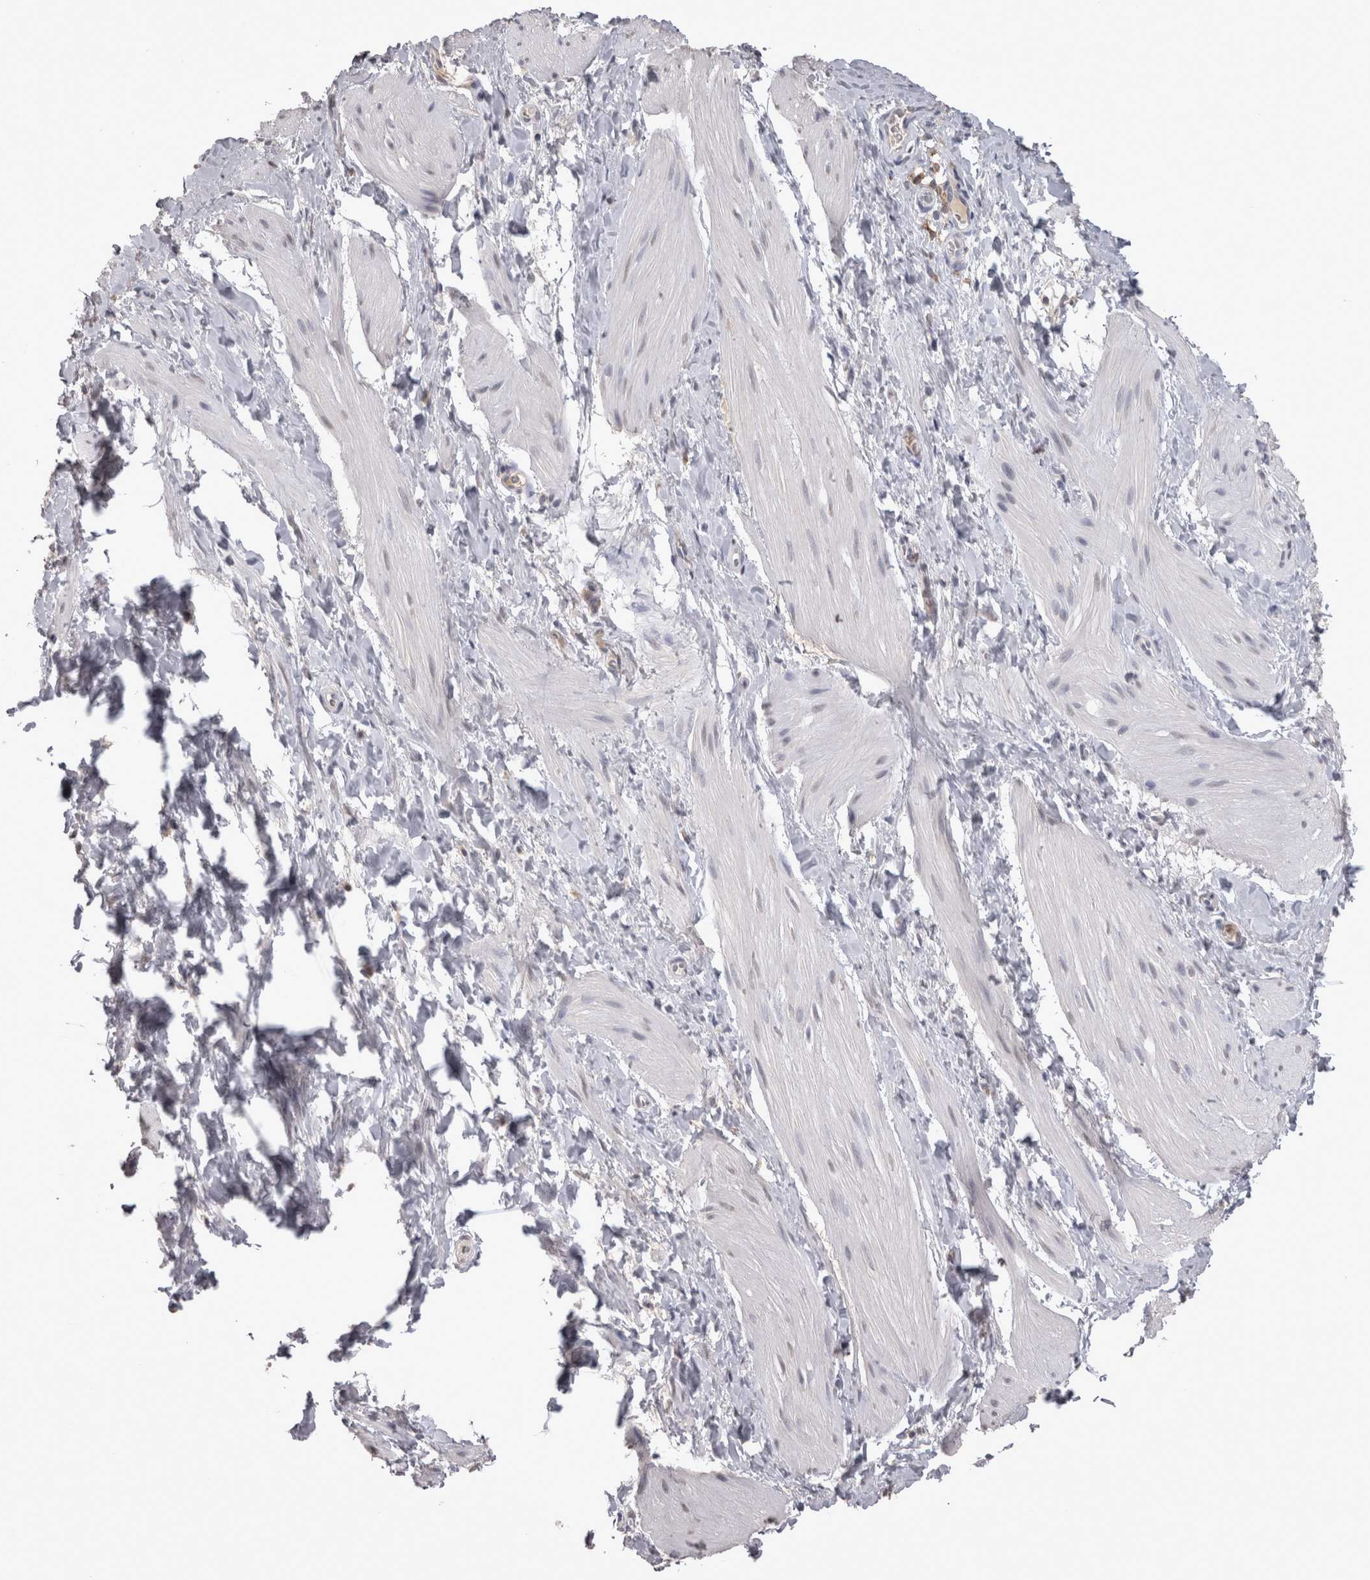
{"staining": {"intensity": "negative", "quantity": "none", "location": "none"}, "tissue": "smooth muscle", "cell_type": "Smooth muscle cells", "image_type": "normal", "snomed": [{"axis": "morphology", "description": "Normal tissue, NOS"}, {"axis": "topography", "description": "Smooth muscle"}], "caption": "This image is of normal smooth muscle stained with immunohistochemistry to label a protein in brown with the nuclei are counter-stained blue. There is no expression in smooth muscle cells. (DAB IHC with hematoxylin counter stain).", "gene": "LAX1", "patient": {"sex": "male", "age": 16}}